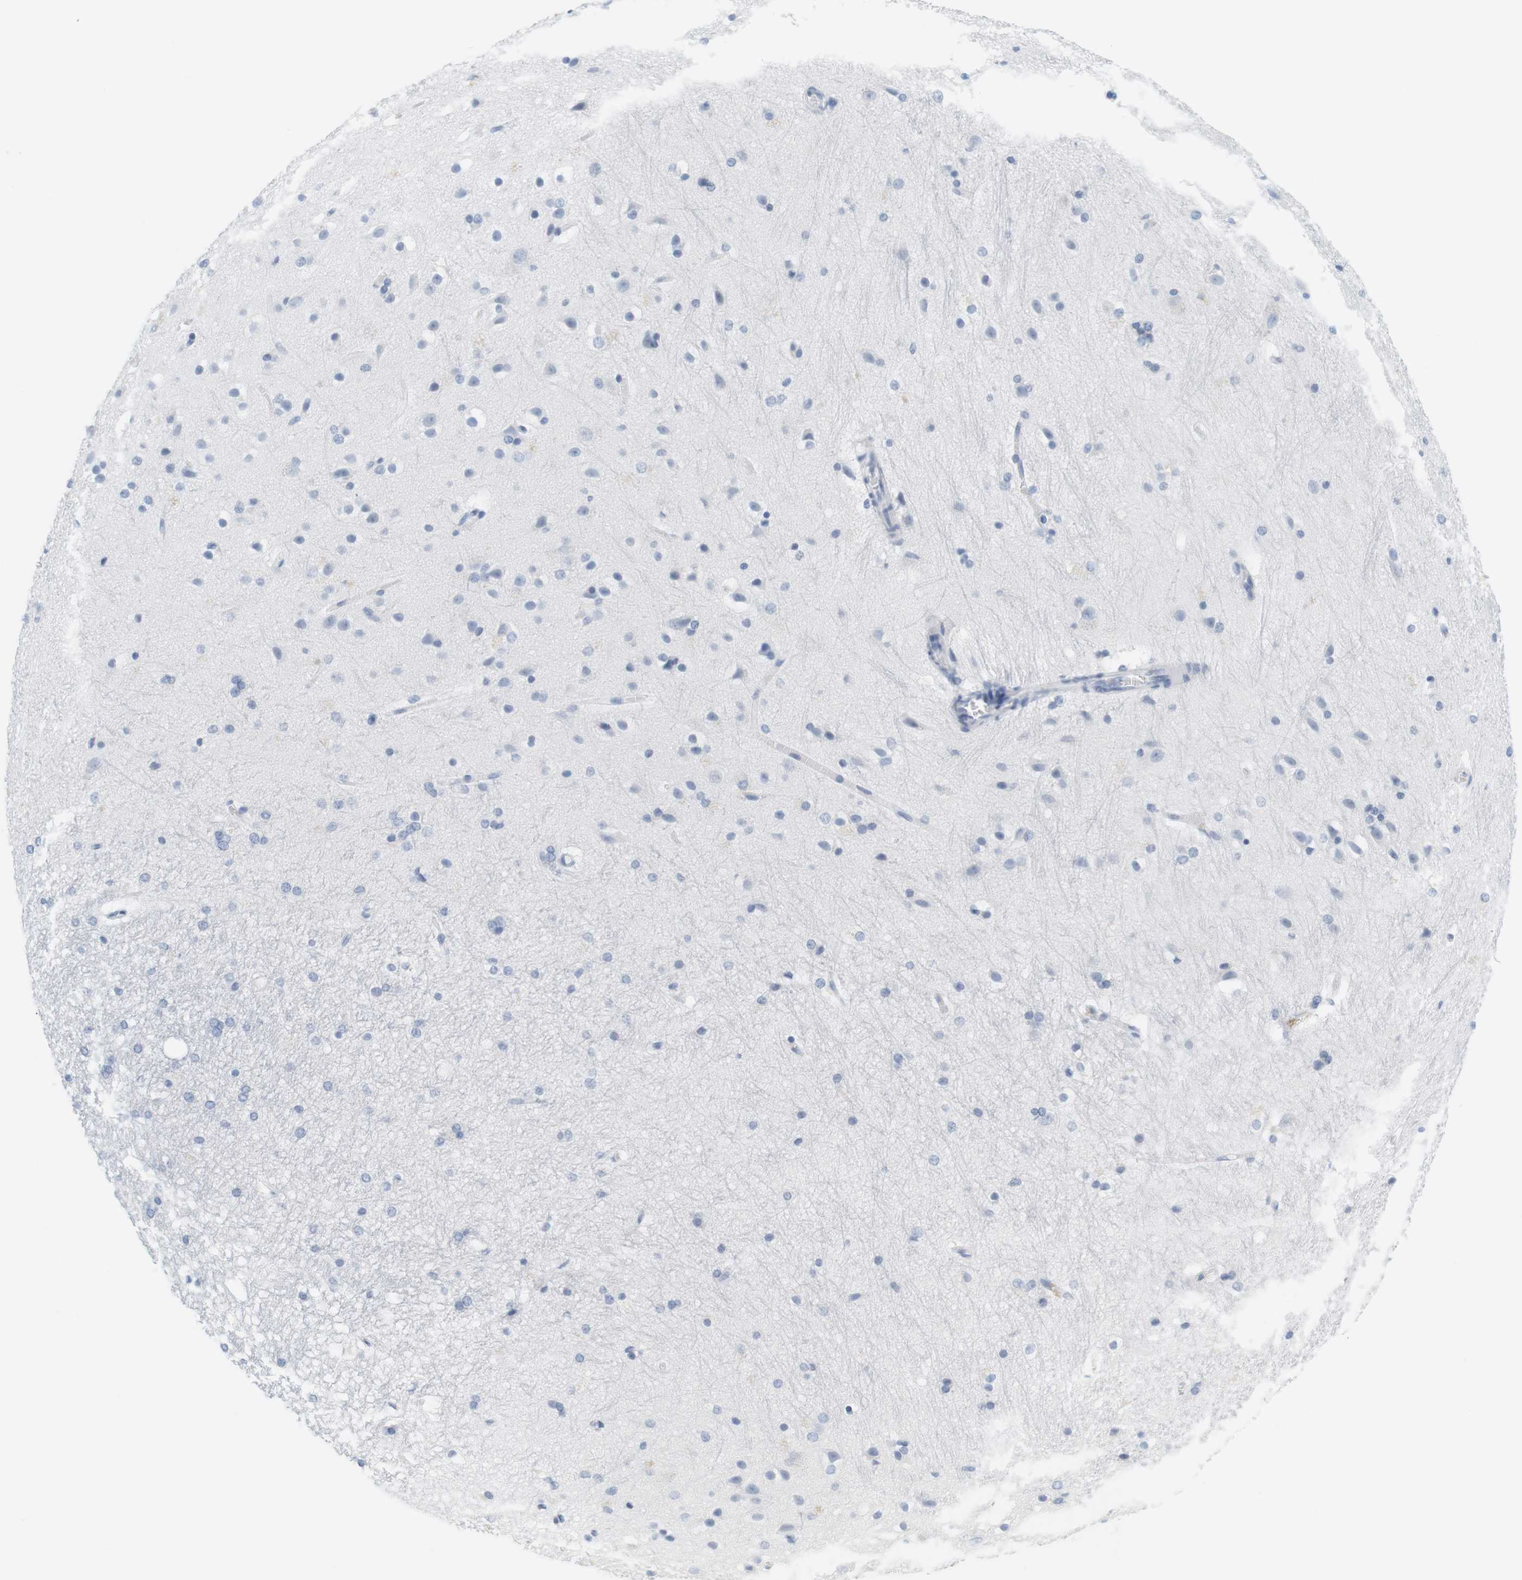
{"staining": {"intensity": "negative", "quantity": "none", "location": "none"}, "tissue": "hippocampus", "cell_type": "Glial cells", "image_type": "normal", "snomed": [{"axis": "morphology", "description": "Normal tissue, NOS"}, {"axis": "topography", "description": "Hippocampus"}], "caption": "Immunohistochemical staining of benign human hippocampus demonstrates no significant positivity in glial cells.", "gene": "OPRM1", "patient": {"sex": "female", "age": 19}}